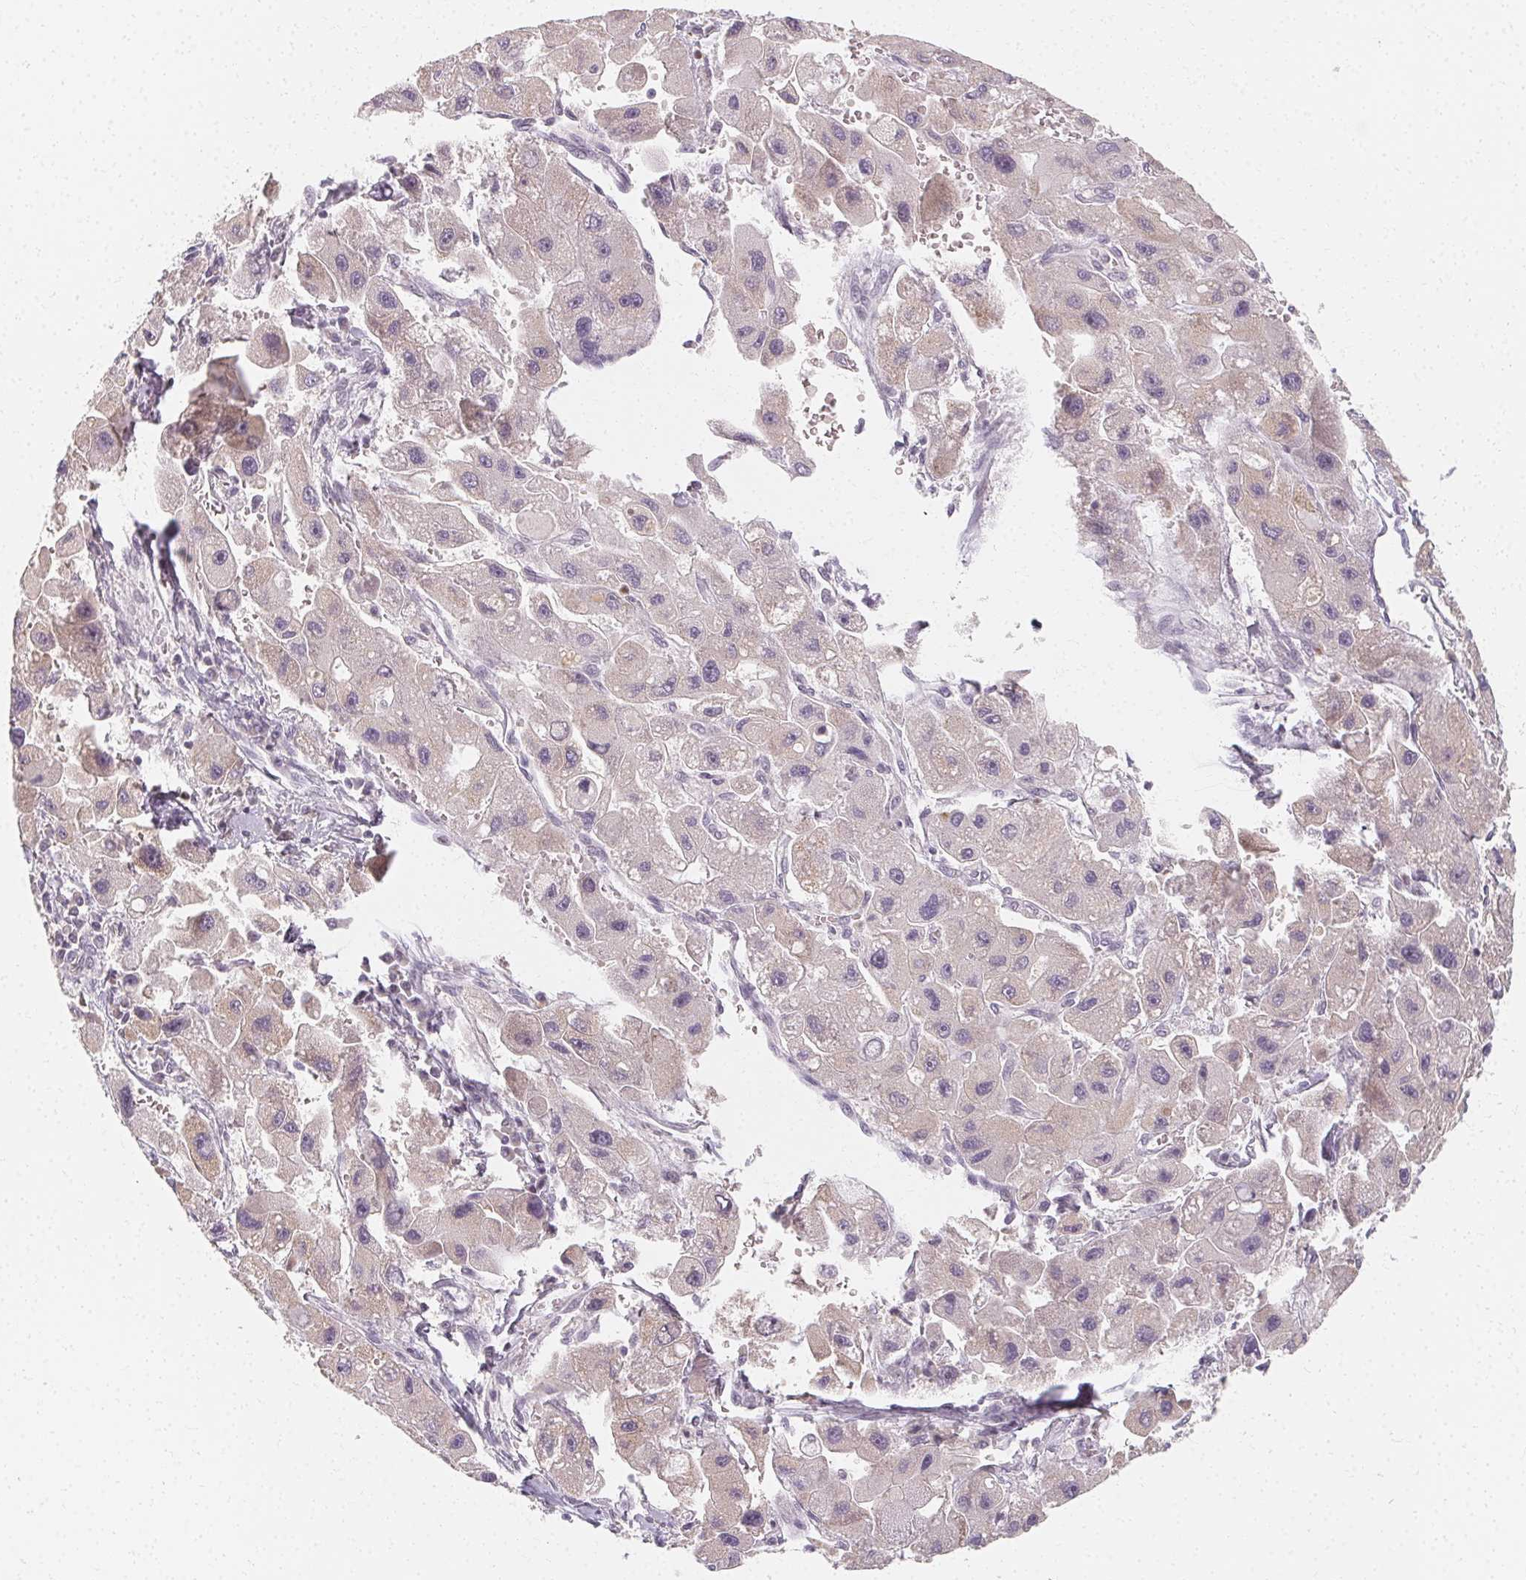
{"staining": {"intensity": "negative", "quantity": "none", "location": "none"}, "tissue": "liver cancer", "cell_type": "Tumor cells", "image_type": "cancer", "snomed": [{"axis": "morphology", "description": "Carcinoma, Hepatocellular, NOS"}, {"axis": "topography", "description": "Liver"}], "caption": "Liver cancer was stained to show a protein in brown. There is no significant staining in tumor cells.", "gene": "CLCNKB", "patient": {"sex": "male", "age": 24}}